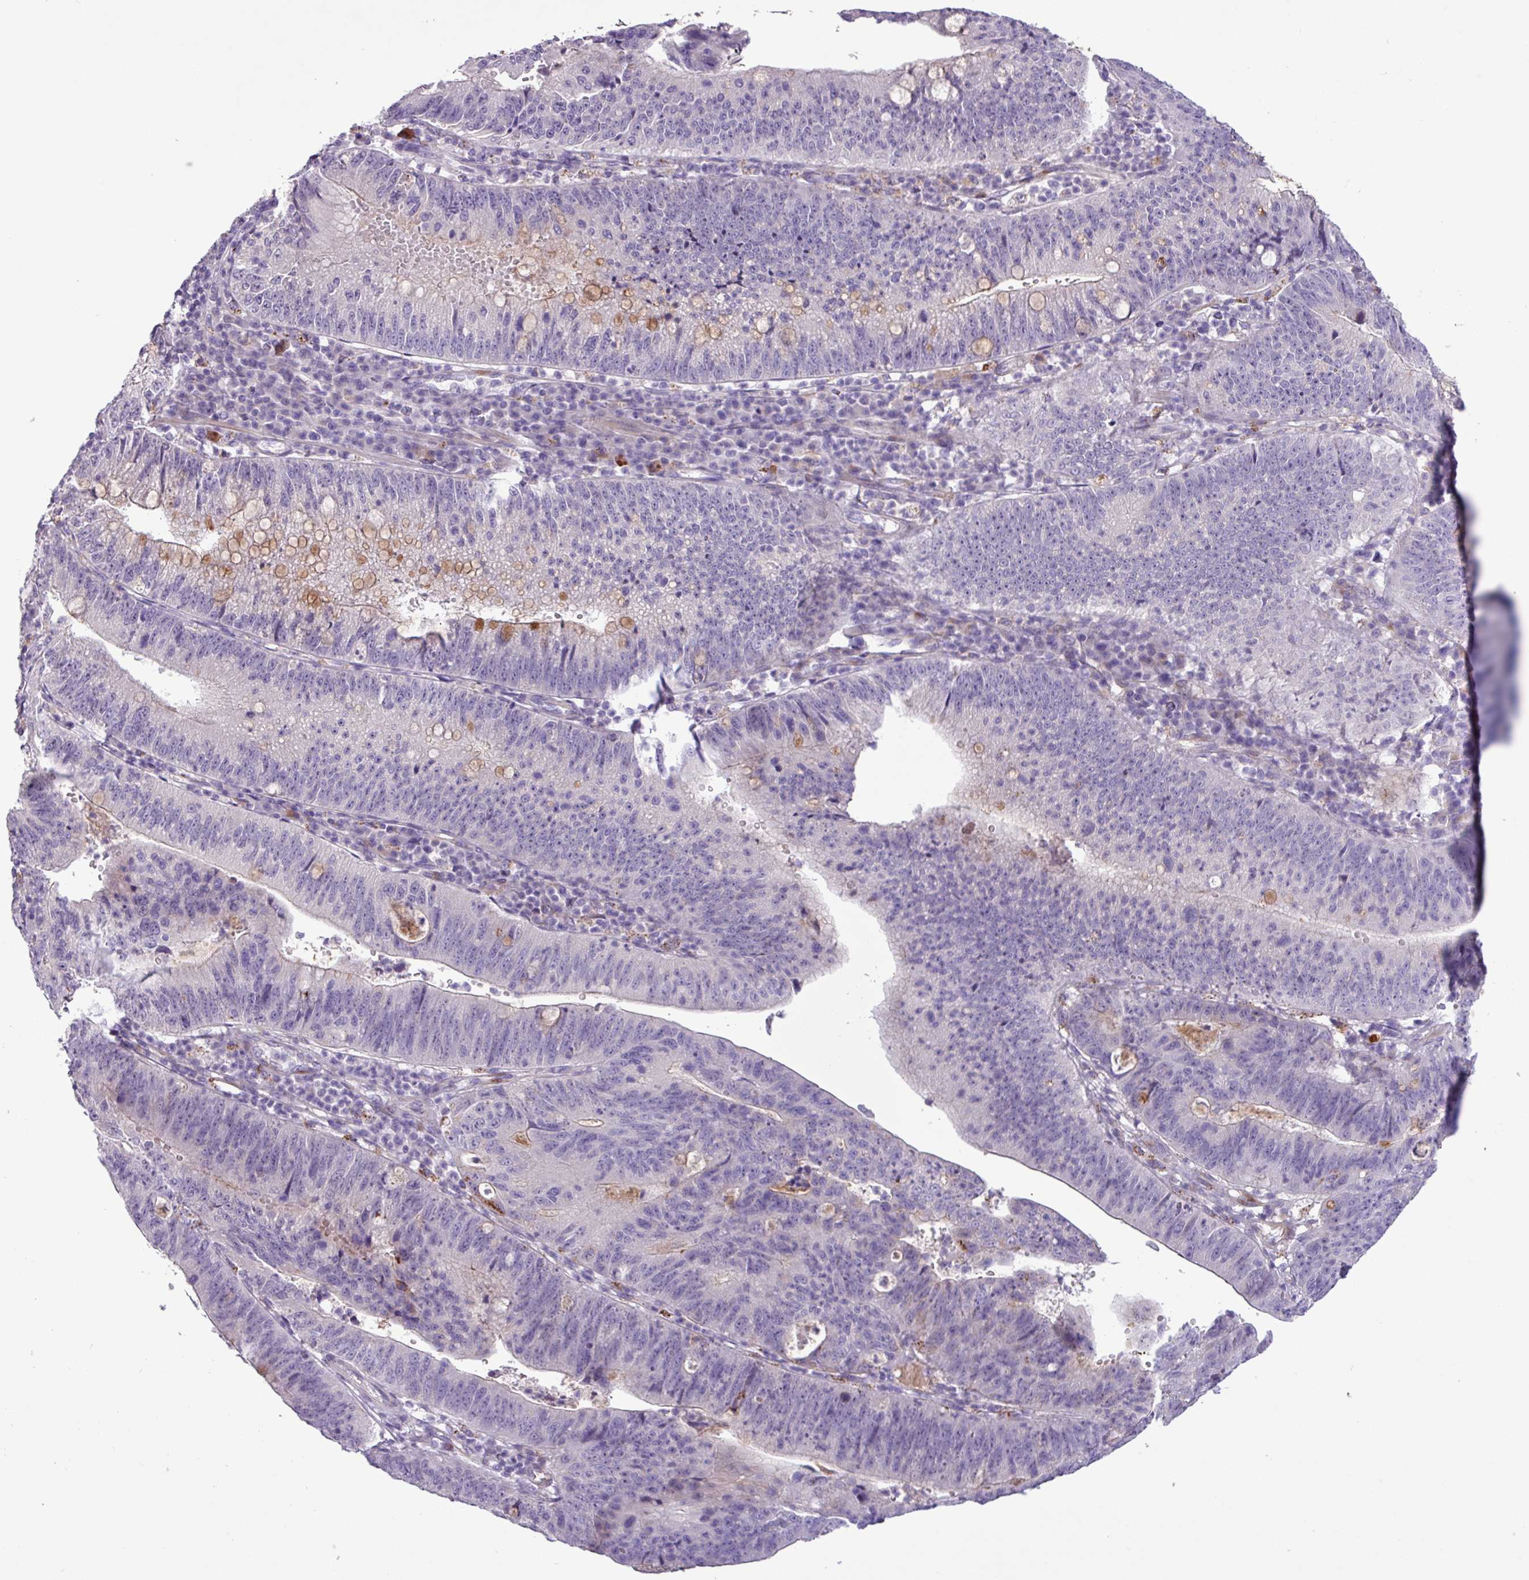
{"staining": {"intensity": "negative", "quantity": "none", "location": "none"}, "tissue": "stomach cancer", "cell_type": "Tumor cells", "image_type": "cancer", "snomed": [{"axis": "morphology", "description": "Adenocarcinoma, NOS"}, {"axis": "topography", "description": "Stomach"}], "caption": "Protein analysis of adenocarcinoma (stomach) reveals no significant positivity in tumor cells.", "gene": "CD248", "patient": {"sex": "male", "age": 59}}